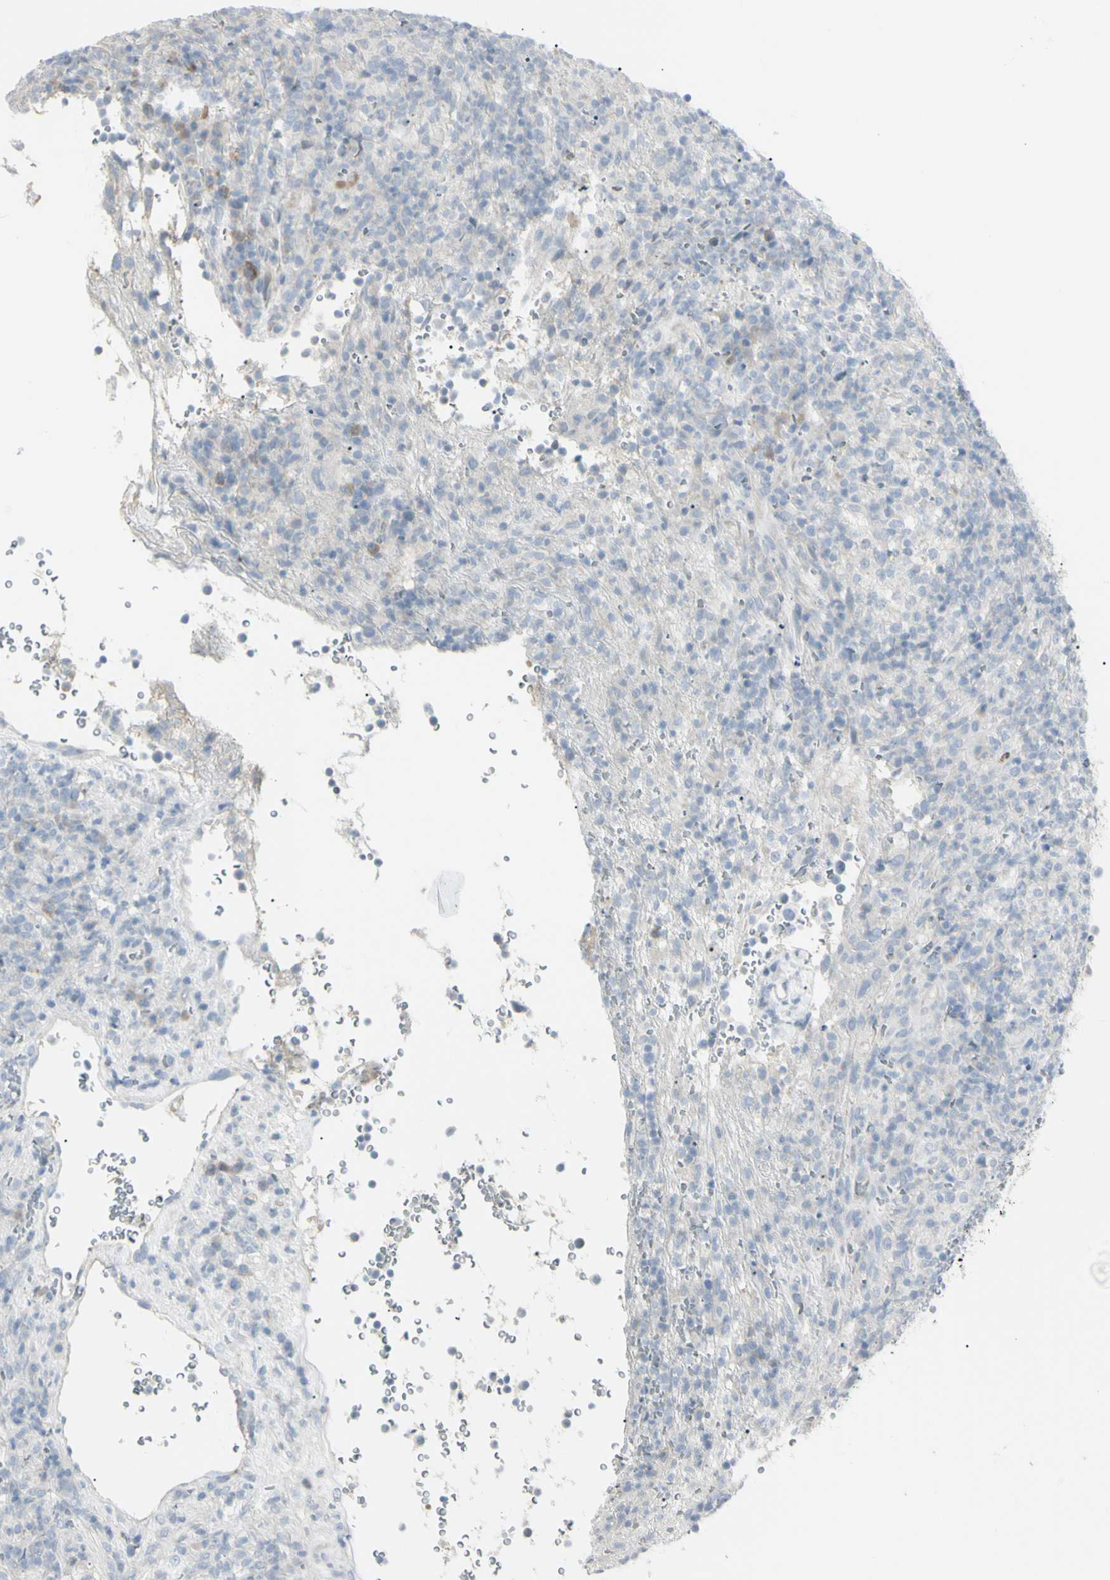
{"staining": {"intensity": "negative", "quantity": "none", "location": "none"}, "tissue": "lymphoma", "cell_type": "Tumor cells", "image_type": "cancer", "snomed": [{"axis": "morphology", "description": "Malignant lymphoma, non-Hodgkin's type, High grade"}, {"axis": "topography", "description": "Lymph node"}], "caption": "Photomicrograph shows no protein positivity in tumor cells of lymphoma tissue.", "gene": "PIP", "patient": {"sex": "female", "age": 76}}